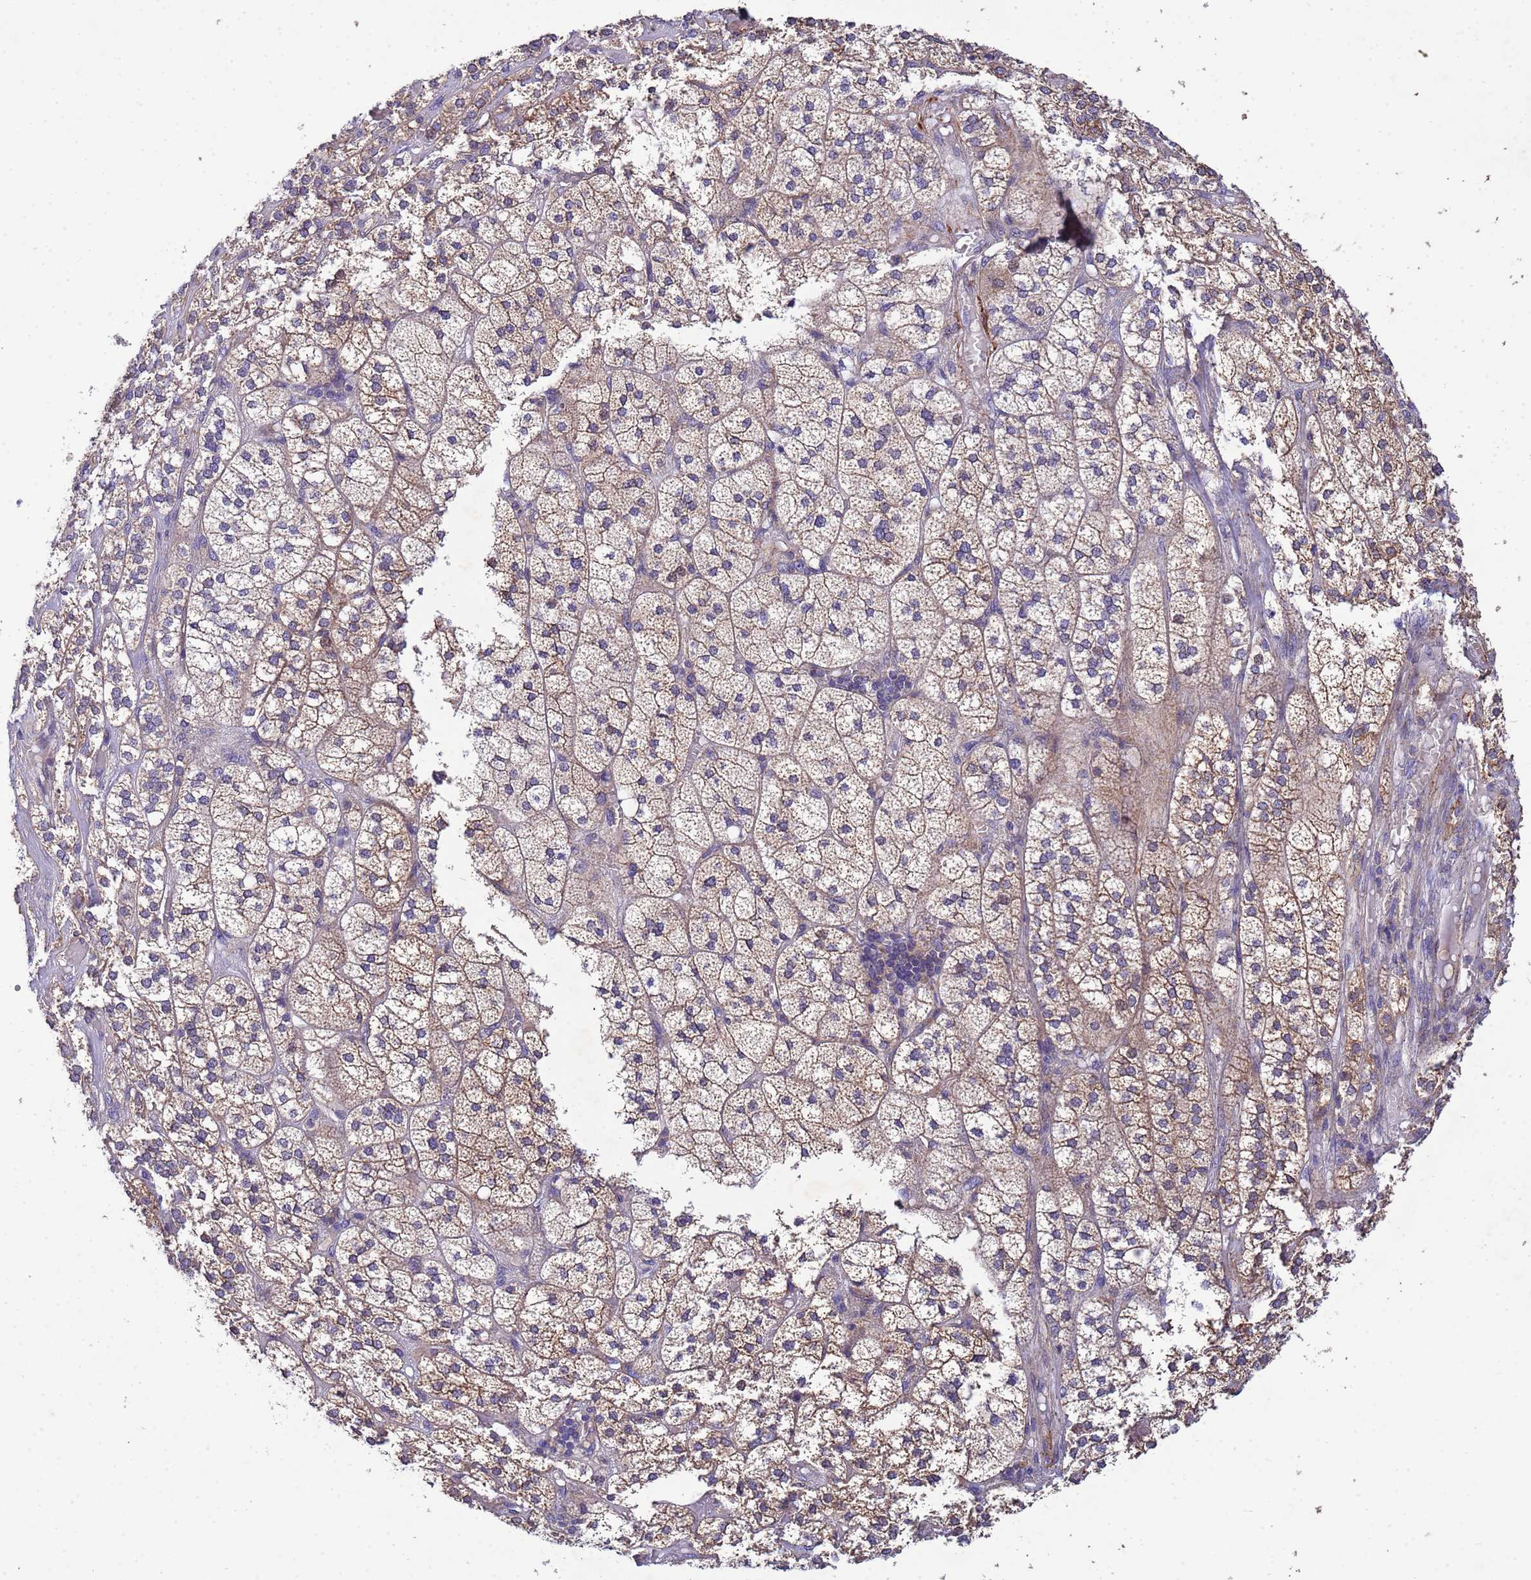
{"staining": {"intensity": "moderate", "quantity": "<25%", "location": "cytoplasmic/membranous"}, "tissue": "adrenal gland", "cell_type": "Glandular cells", "image_type": "normal", "snomed": [{"axis": "morphology", "description": "Normal tissue, NOS"}, {"axis": "topography", "description": "Adrenal gland"}], "caption": "Immunohistochemical staining of benign human adrenal gland displays low levels of moderate cytoplasmic/membranous staining in about <25% of glandular cells.", "gene": "CDC34", "patient": {"sex": "female", "age": 61}}